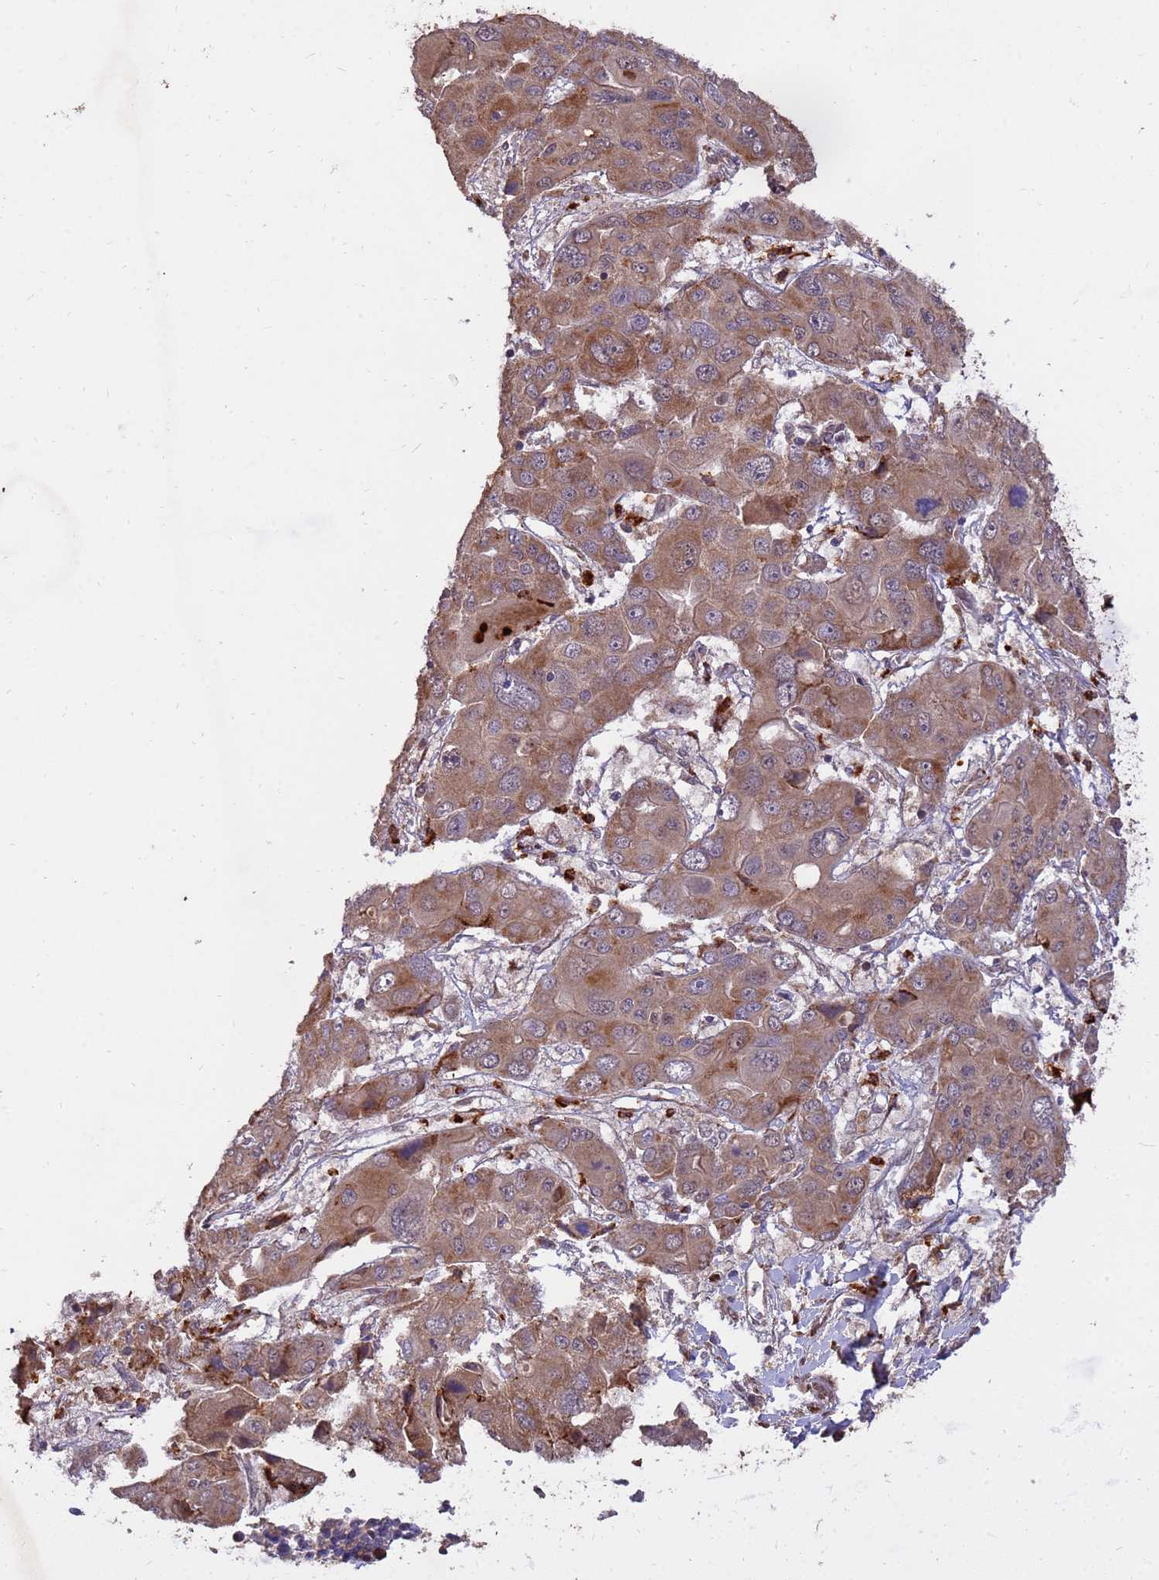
{"staining": {"intensity": "moderate", "quantity": "25%-75%", "location": "cytoplasmic/membranous"}, "tissue": "liver cancer", "cell_type": "Tumor cells", "image_type": "cancer", "snomed": [{"axis": "morphology", "description": "Cholangiocarcinoma"}, {"axis": "topography", "description": "Liver"}], "caption": "A micrograph of liver cancer stained for a protein shows moderate cytoplasmic/membranous brown staining in tumor cells.", "gene": "ZNF619", "patient": {"sex": "male", "age": 67}}